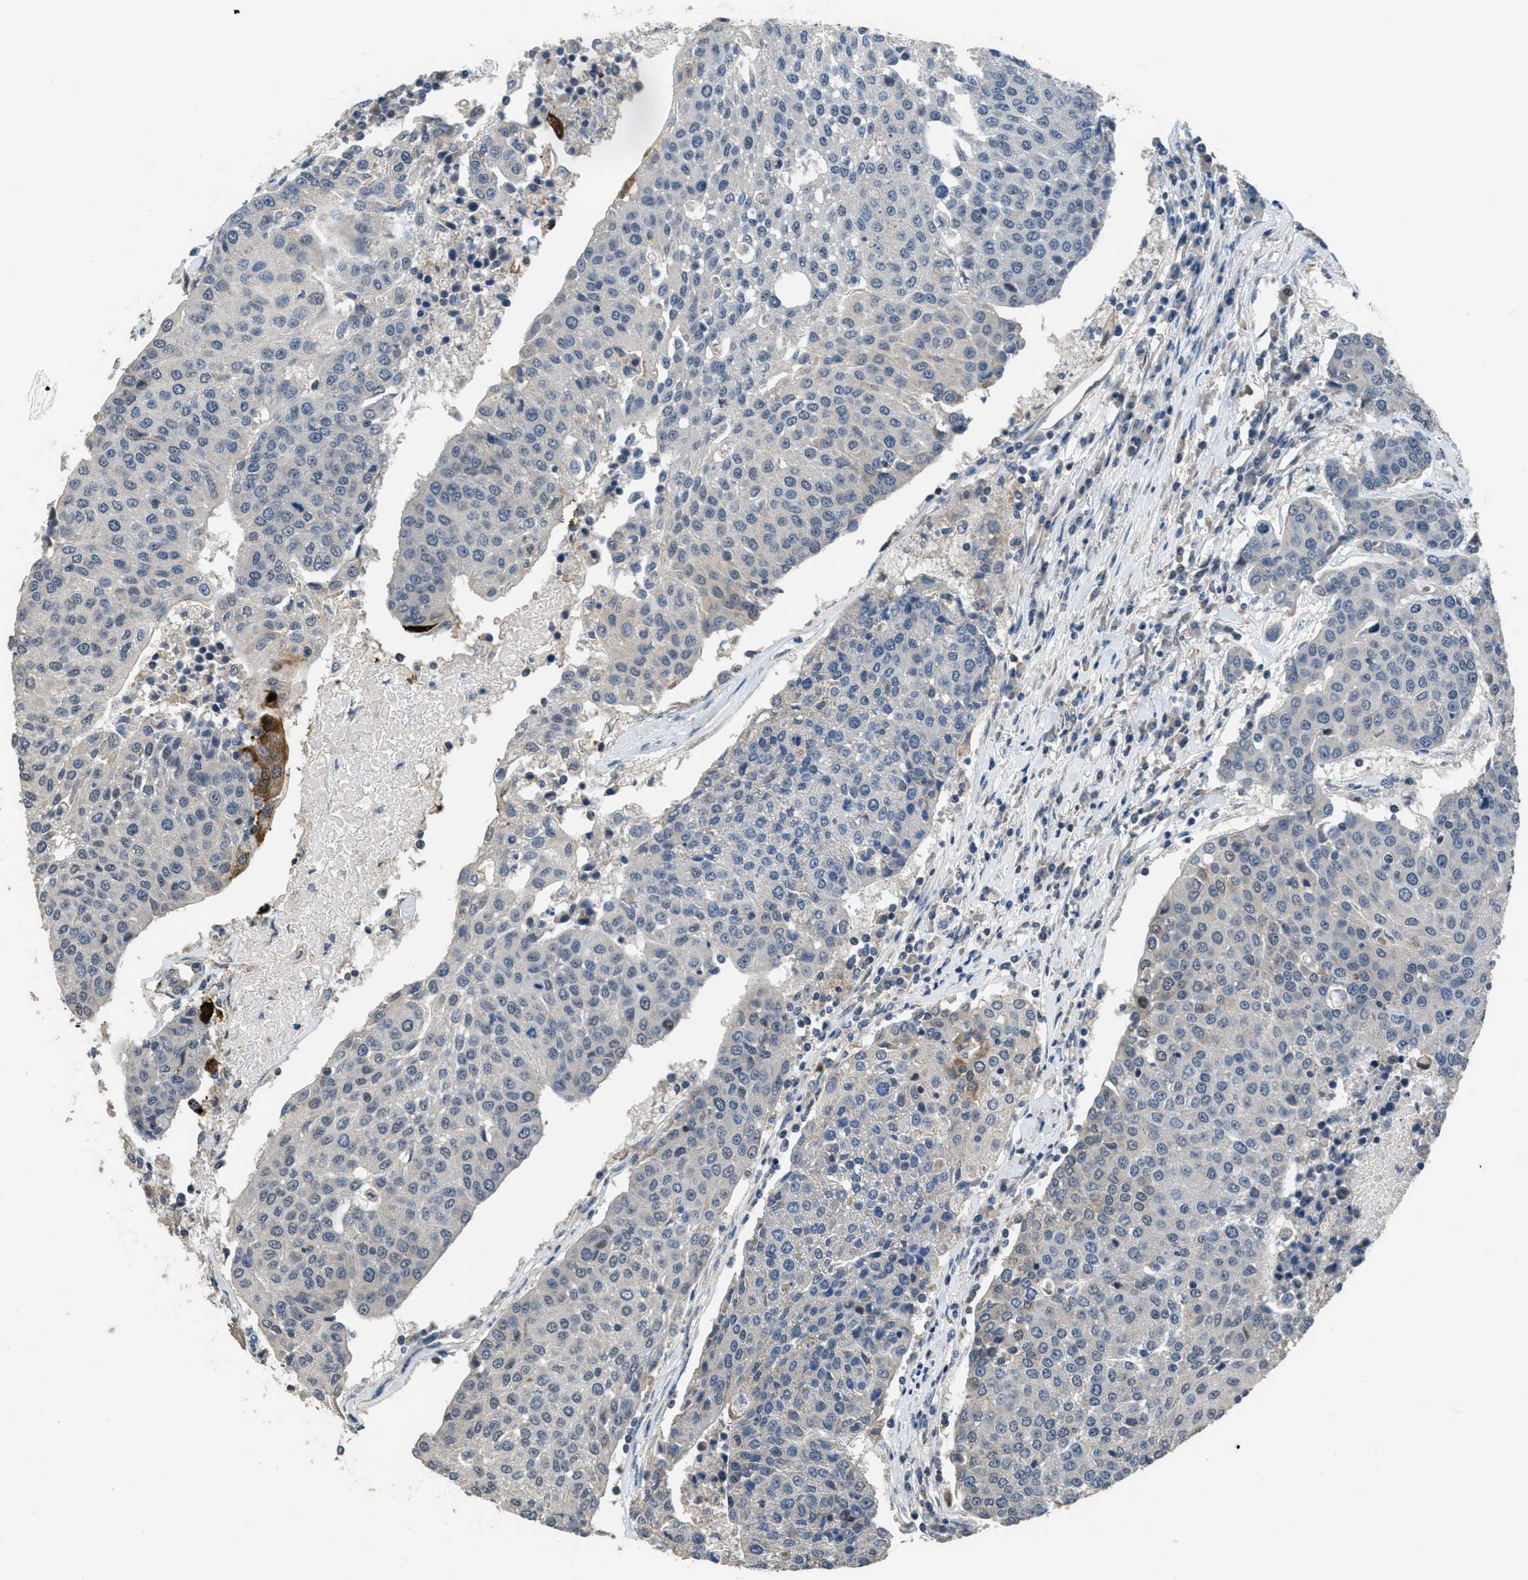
{"staining": {"intensity": "weak", "quantity": "<25%", "location": "nuclear"}, "tissue": "urothelial cancer", "cell_type": "Tumor cells", "image_type": "cancer", "snomed": [{"axis": "morphology", "description": "Urothelial carcinoma, High grade"}, {"axis": "topography", "description": "Urinary bladder"}], "caption": "DAB immunohistochemical staining of human high-grade urothelial carcinoma displays no significant expression in tumor cells.", "gene": "NAT1", "patient": {"sex": "female", "age": 85}}